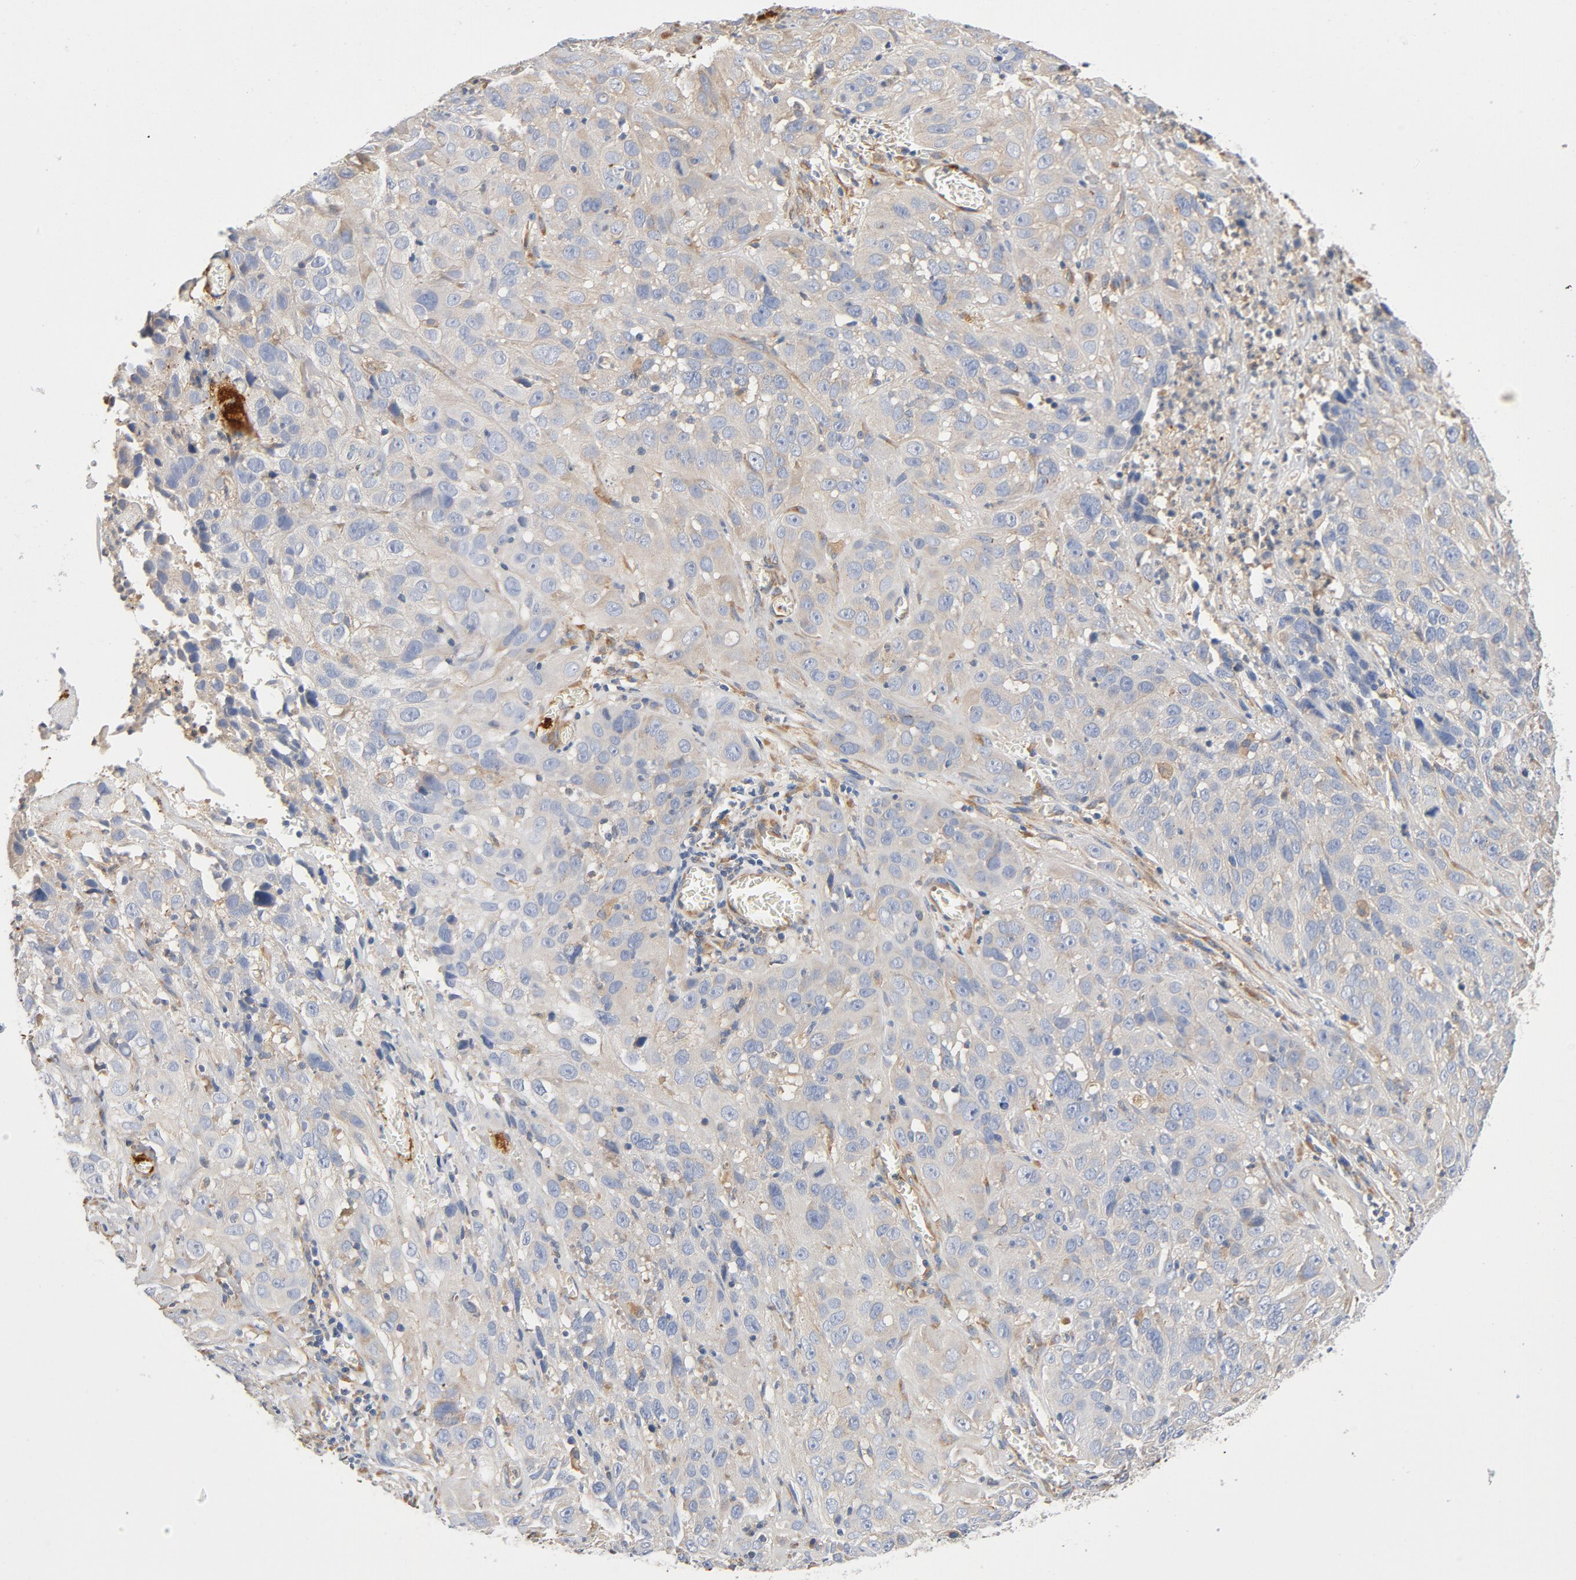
{"staining": {"intensity": "weak", "quantity": "25%-75%", "location": "cytoplasmic/membranous"}, "tissue": "cervical cancer", "cell_type": "Tumor cells", "image_type": "cancer", "snomed": [{"axis": "morphology", "description": "Squamous cell carcinoma, NOS"}, {"axis": "topography", "description": "Cervix"}], "caption": "Protein staining exhibits weak cytoplasmic/membranous expression in approximately 25%-75% of tumor cells in cervical squamous cell carcinoma.", "gene": "ILK", "patient": {"sex": "female", "age": 32}}